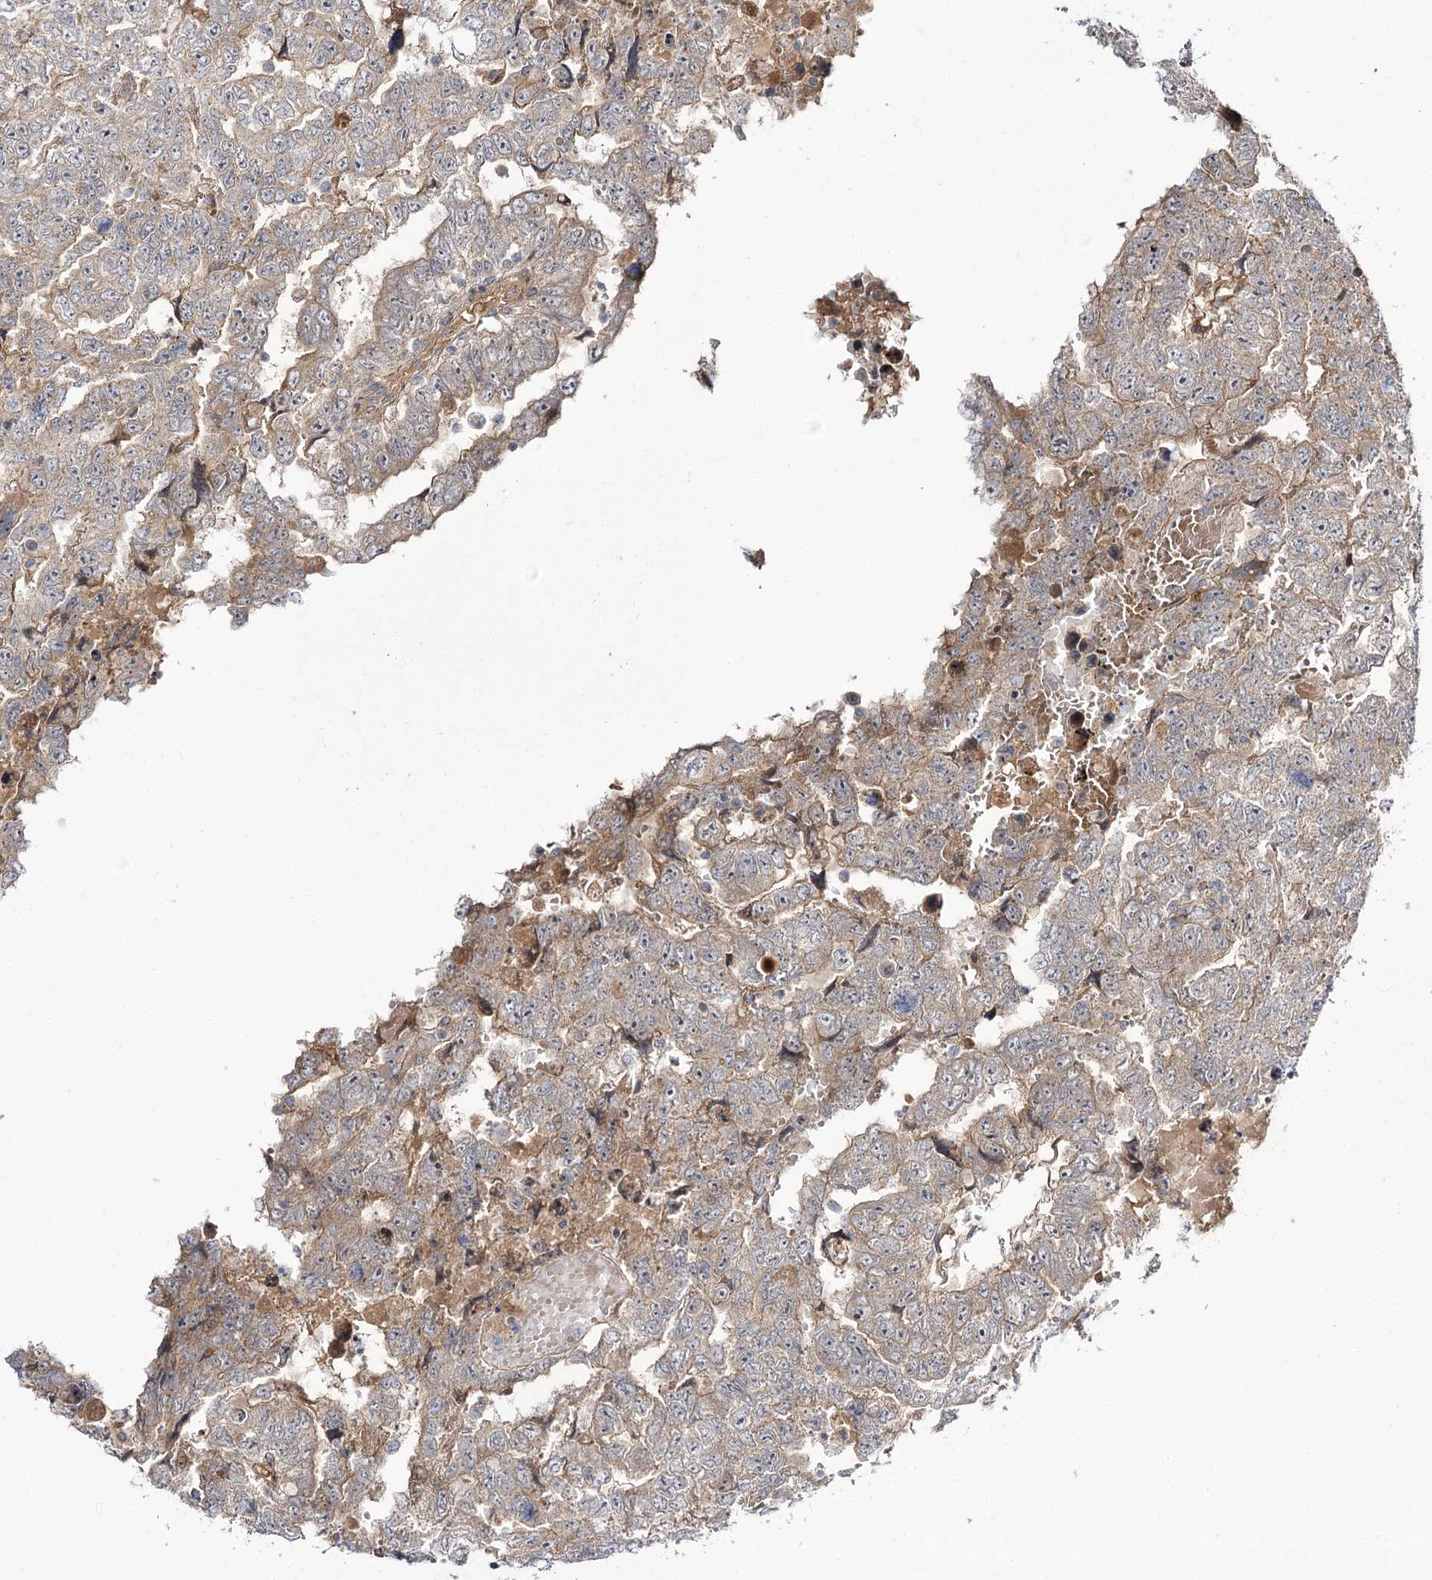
{"staining": {"intensity": "moderate", "quantity": ">75%", "location": "cytoplasmic/membranous"}, "tissue": "testis cancer", "cell_type": "Tumor cells", "image_type": "cancer", "snomed": [{"axis": "morphology", "description": "Carcinoma, Embryonal, NOS"}, {"axis": "topography", "description": "Testis"}], "caption": "Immunohistochemical staining of testis cancer (embryonal carcinoma) exhibits medium levels of moderate cytoplasmic/membranous protein staining in approximately >75% of tumor cells.", "gene": "C11orf80", "patient": {"sex": "male", "age": 36}}